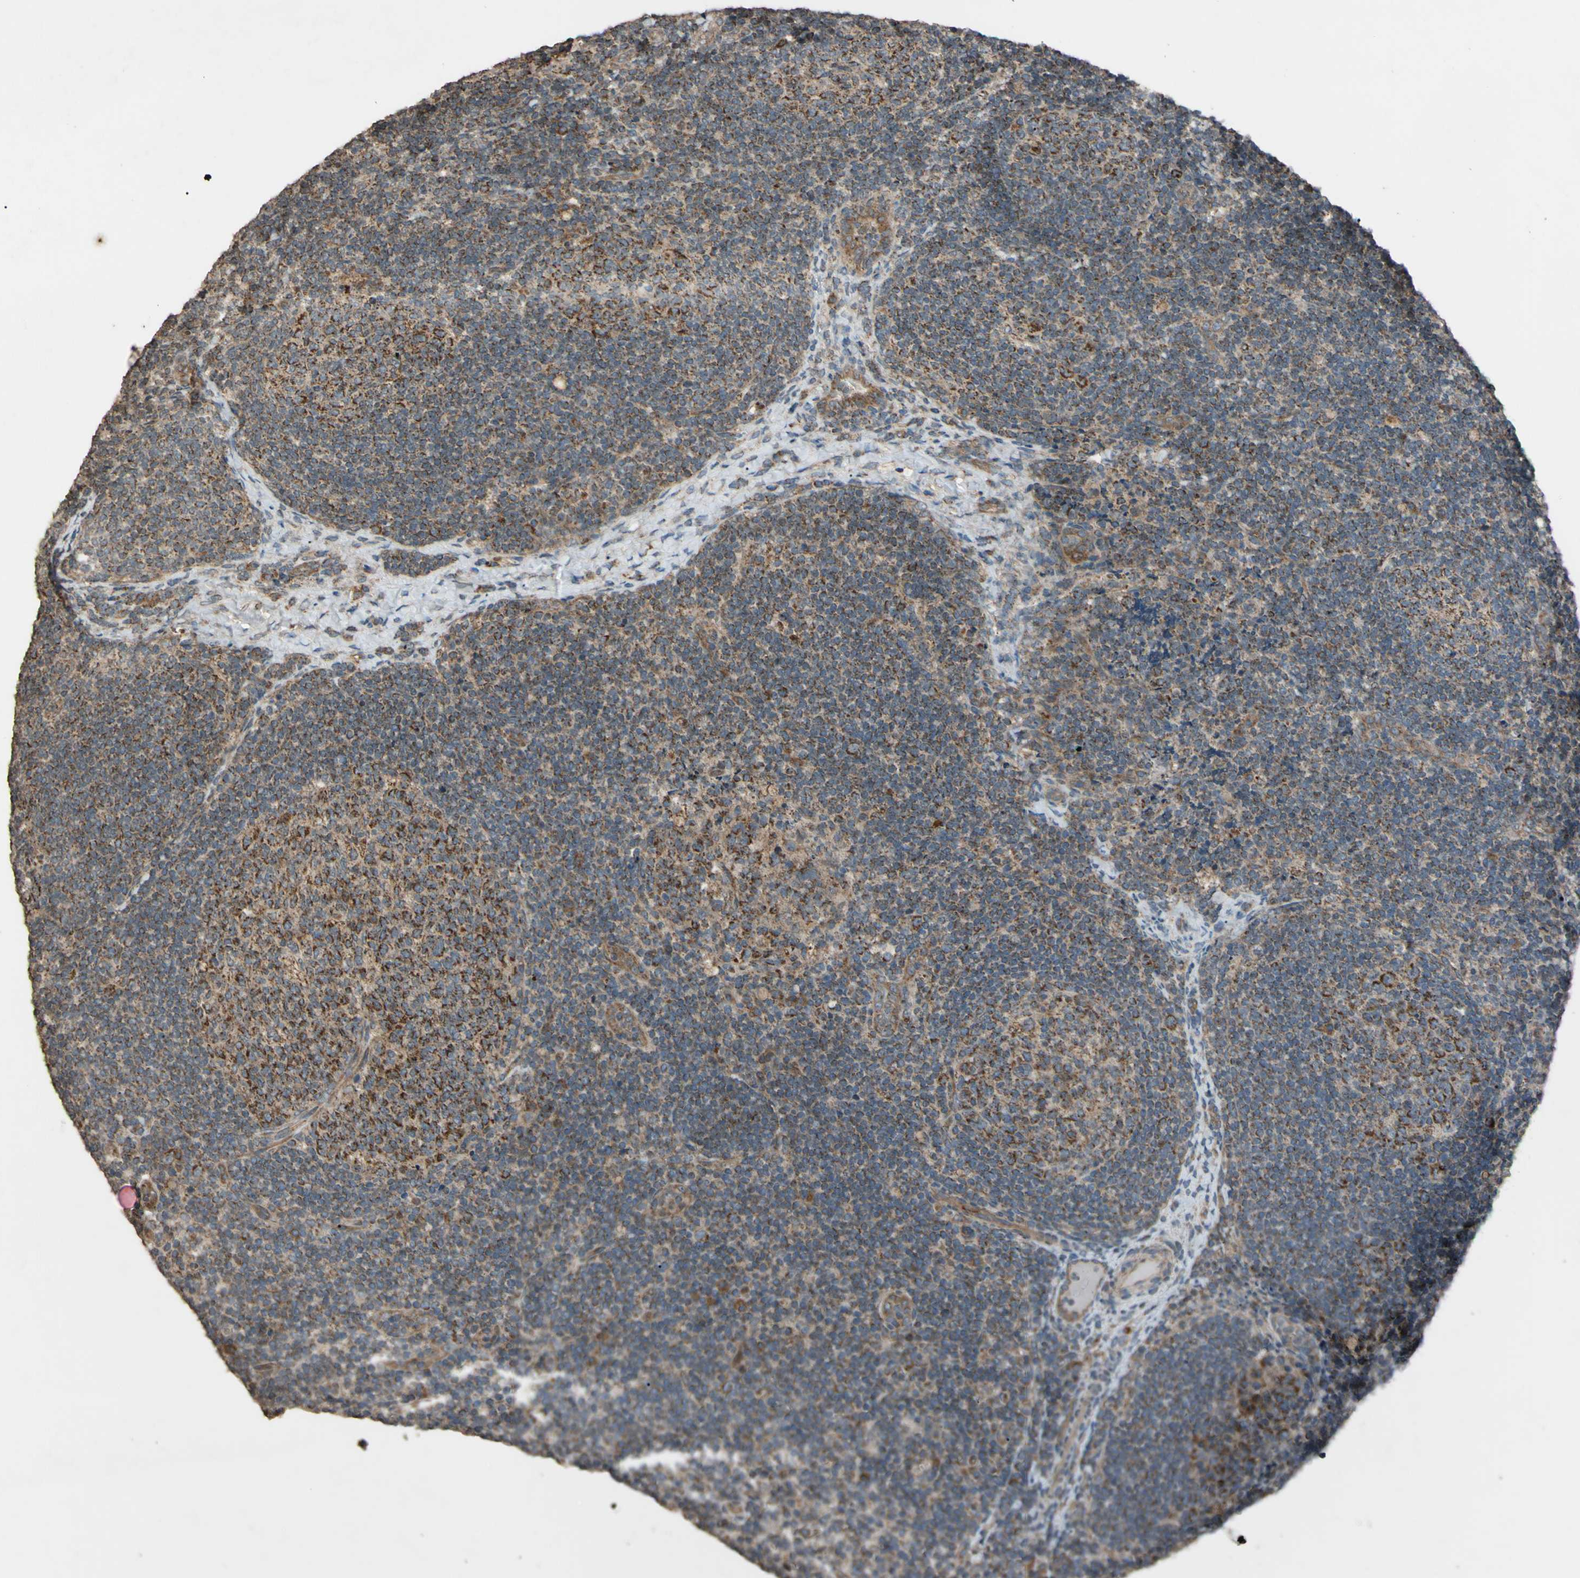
{"staining": {"intensity": "strong", "quantity": ">75%", "location": "cytoplasmic/membranous"}, "tissue": "lymph node", "cell_type": "Germinal center cells", "image_type": "normal", "snomed": [{"axis": "morphology", "description": "Normal tissue, NOS"}, {"axis": "topography", "description": "Lymph node"}], "caption": "Protein staining shows strong cytoplasmic/membranous positivity in about >75% of germinal center cells in unremarkable lymph node.", "gene": "ACOT8", "patient": {"sex": "female", "age": 14}}